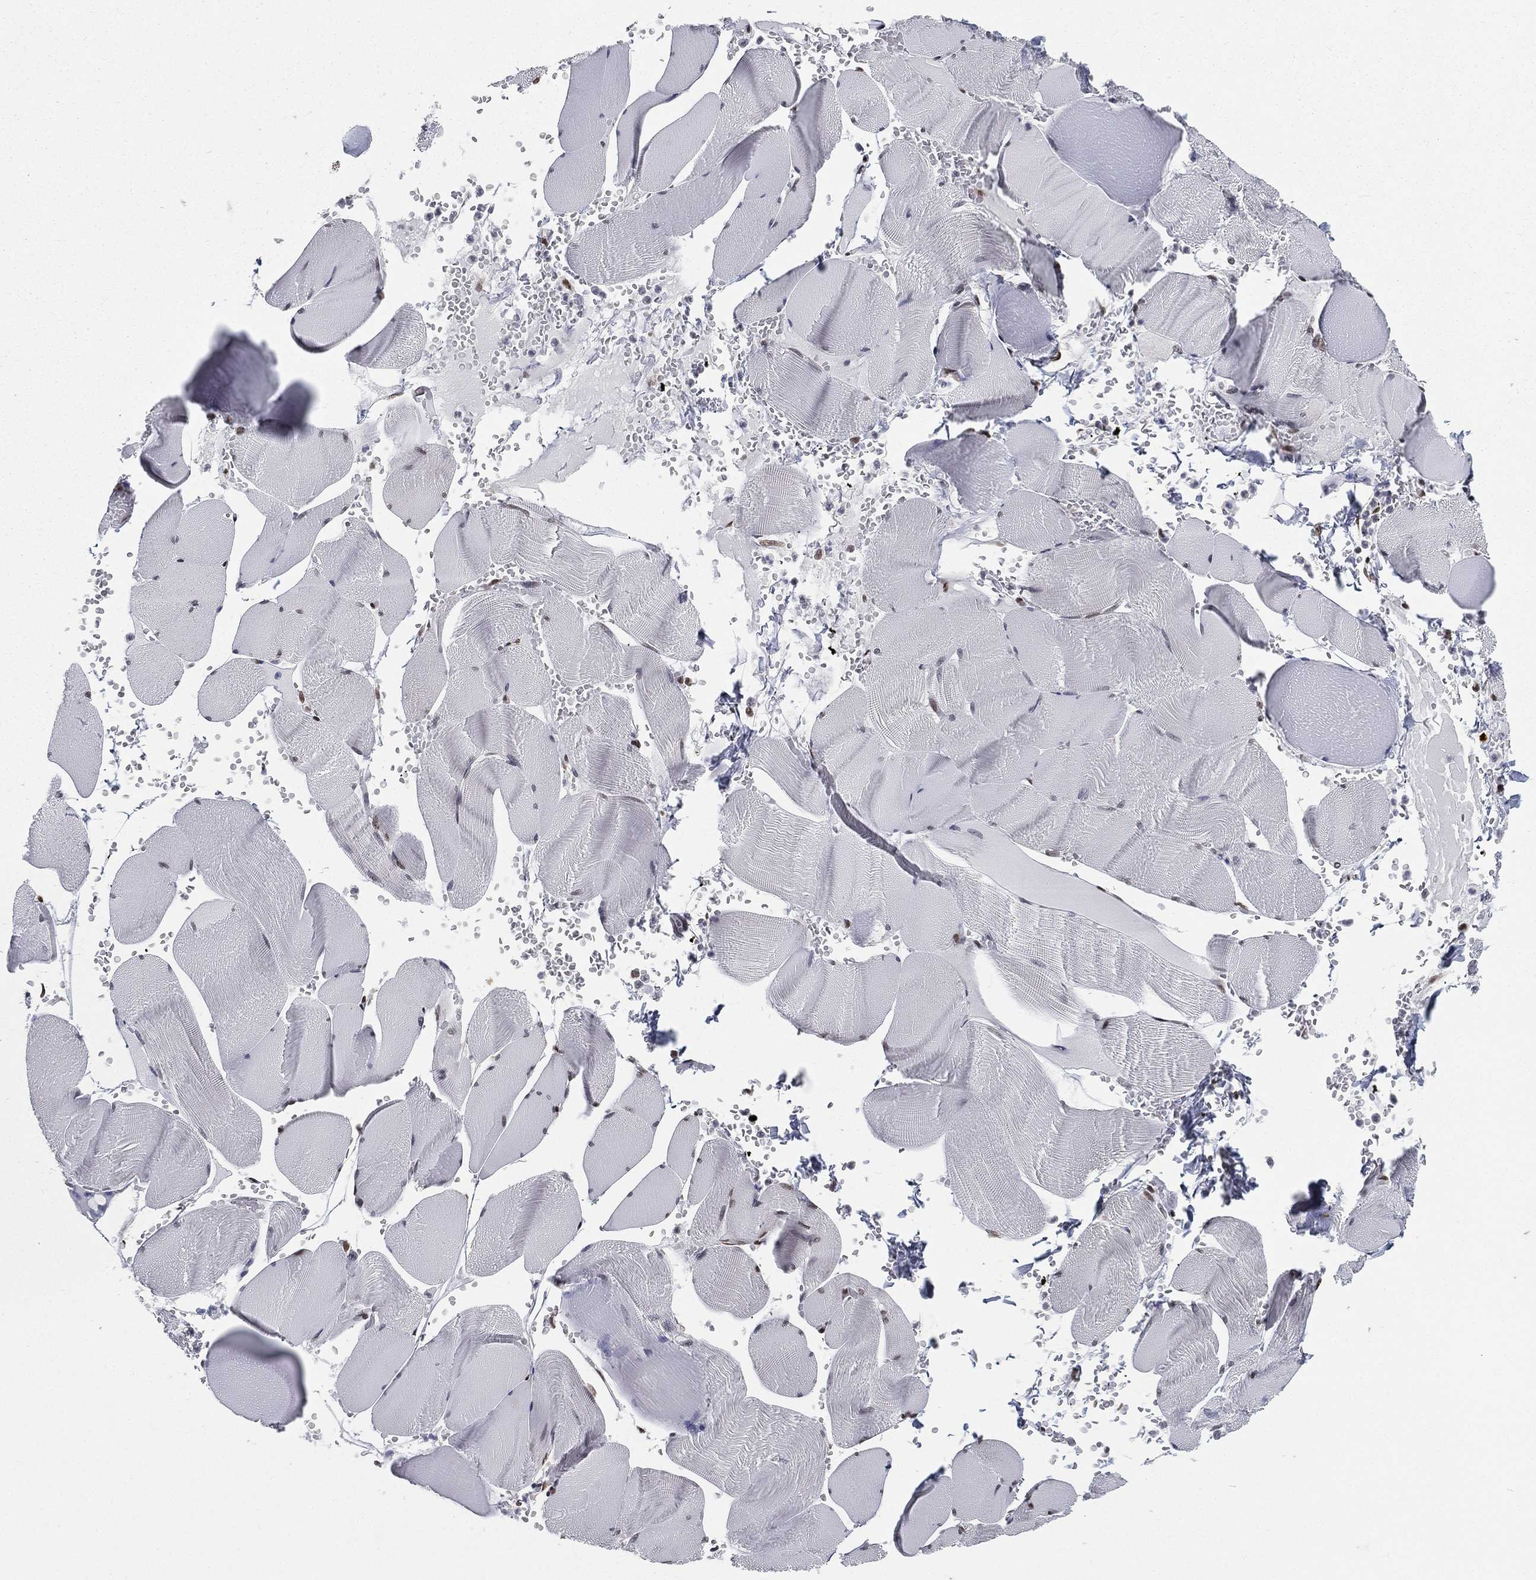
{"staining": {"intensity": "moderate", "quantity": "<25%", "location": "nuclear"}, "tissue": "skeletal muscle", "cell_type": "Myocytes", "image_type": "normal", "snomed": [{"axis": "morphology", "description": "Normal tissue, NOS"}, {"axis": "topography", "description": "Skeletal muscle"}], "caption": "A low amount of moderate nuclear staining is identified in about <25% of myocytes in benign skeletal muscle. The staining was performed using DAB (3,3'-diaminobenzidine), with brown indicating positive protein expression. Nuclei are stained blue with hematoxylin.", "gene": "FUBP3", "patient": {"sex": "male", "age": 56}}